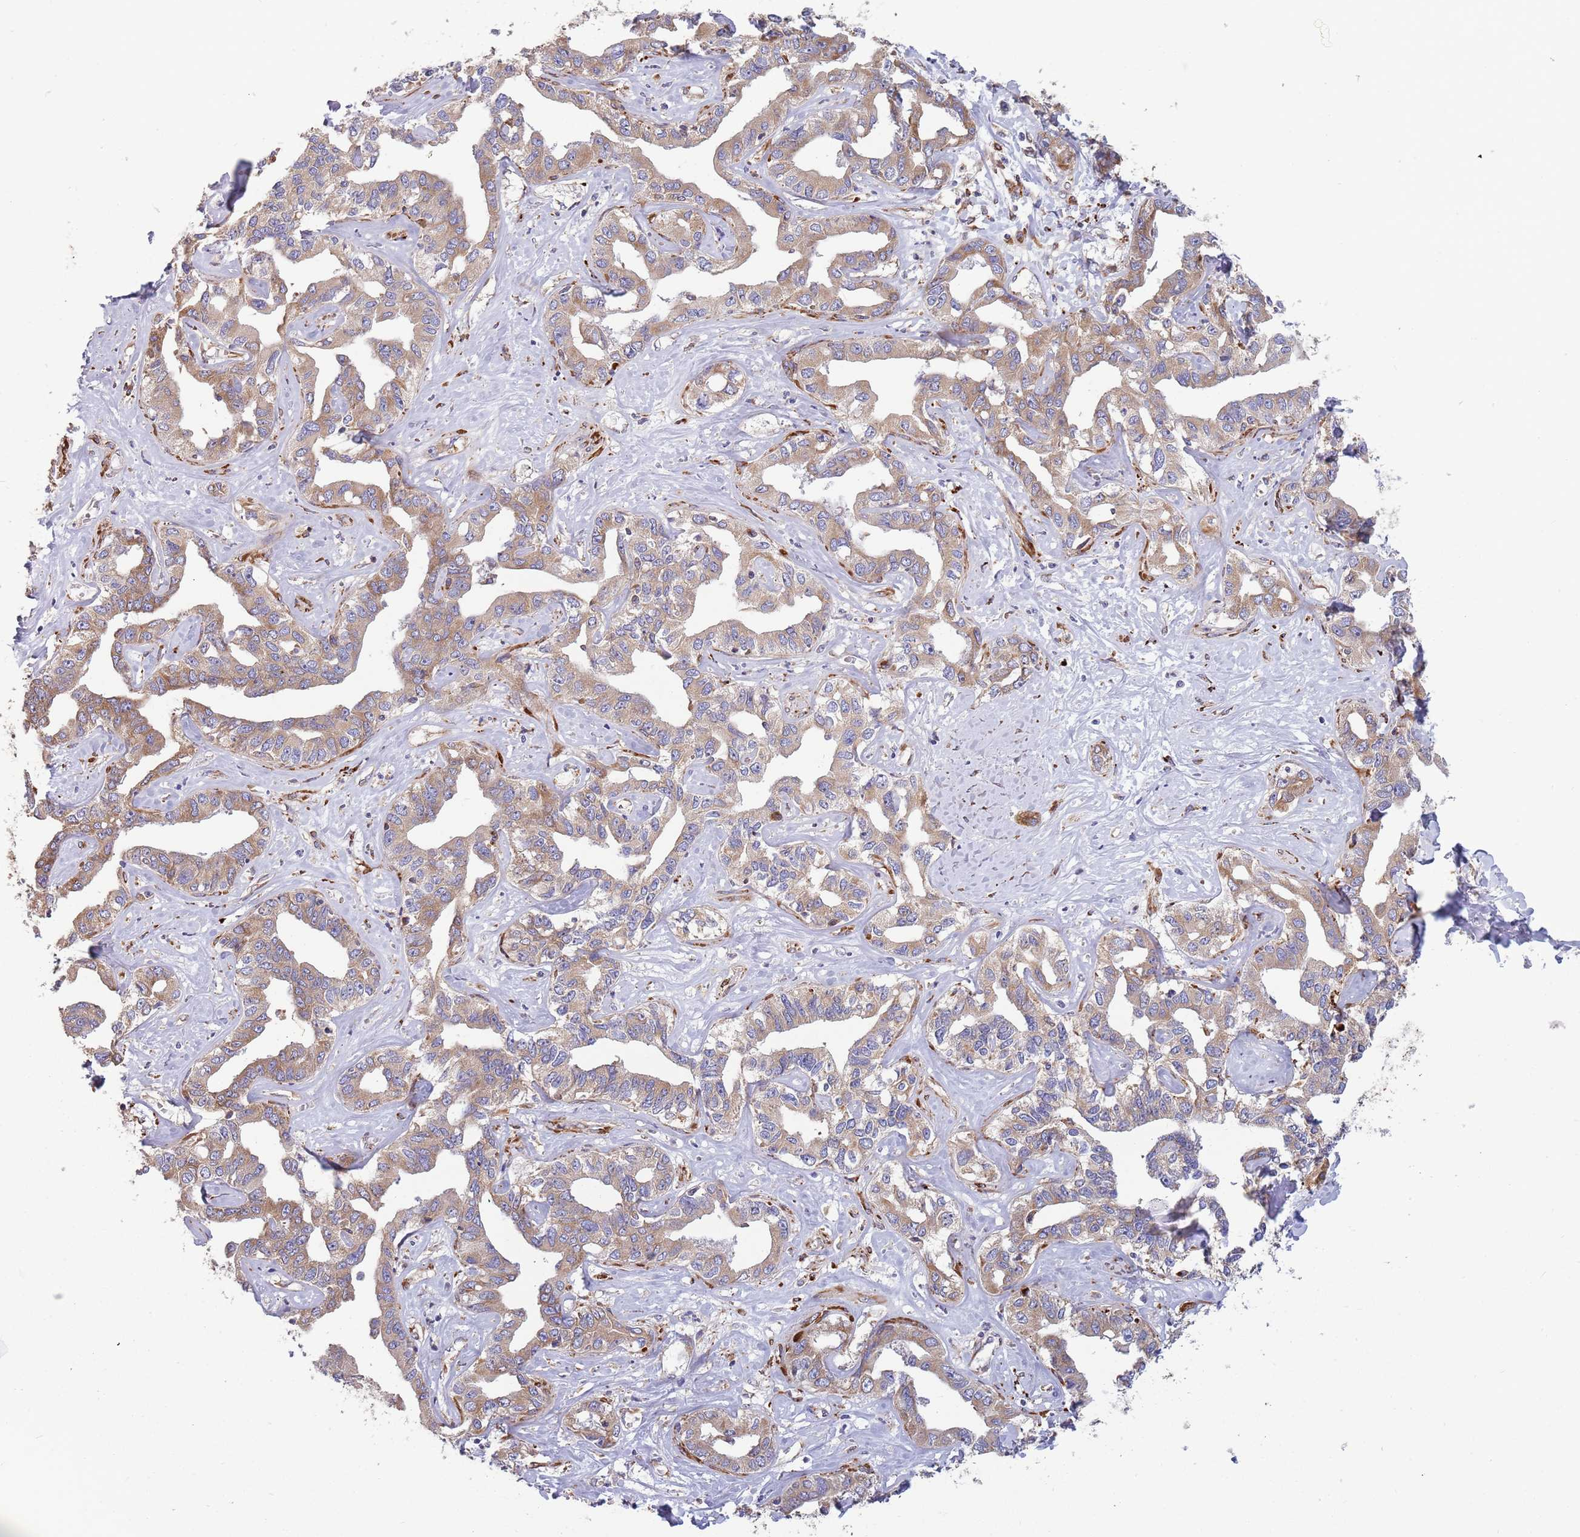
{"staining": {"intensity": "moderate", "quantity": ">75%", "location": "cytoplasmic/membranous"}, "tissue": "liver cancer", "cell_type": "Tumor cells", "image_type": "cancer", "snomed": [{"axis": "morphology", "description": "Cholangiocarcinoma"}, {"axis": "topography", "description": "Liver"}], "caption": "Immunohistochemistry (IHC) (DAB (3,3'-diaminobenzidine)) staining of human liver cholangiocarcinoma displays moderate cytoplasmic/membranous protein positivity in approximately >75% of tumor cells. The protein is shown in brown color, while the nuclei are stained blue.", "gene": "ARMCX6", "patient": {"sex": "male", "age": 59}}